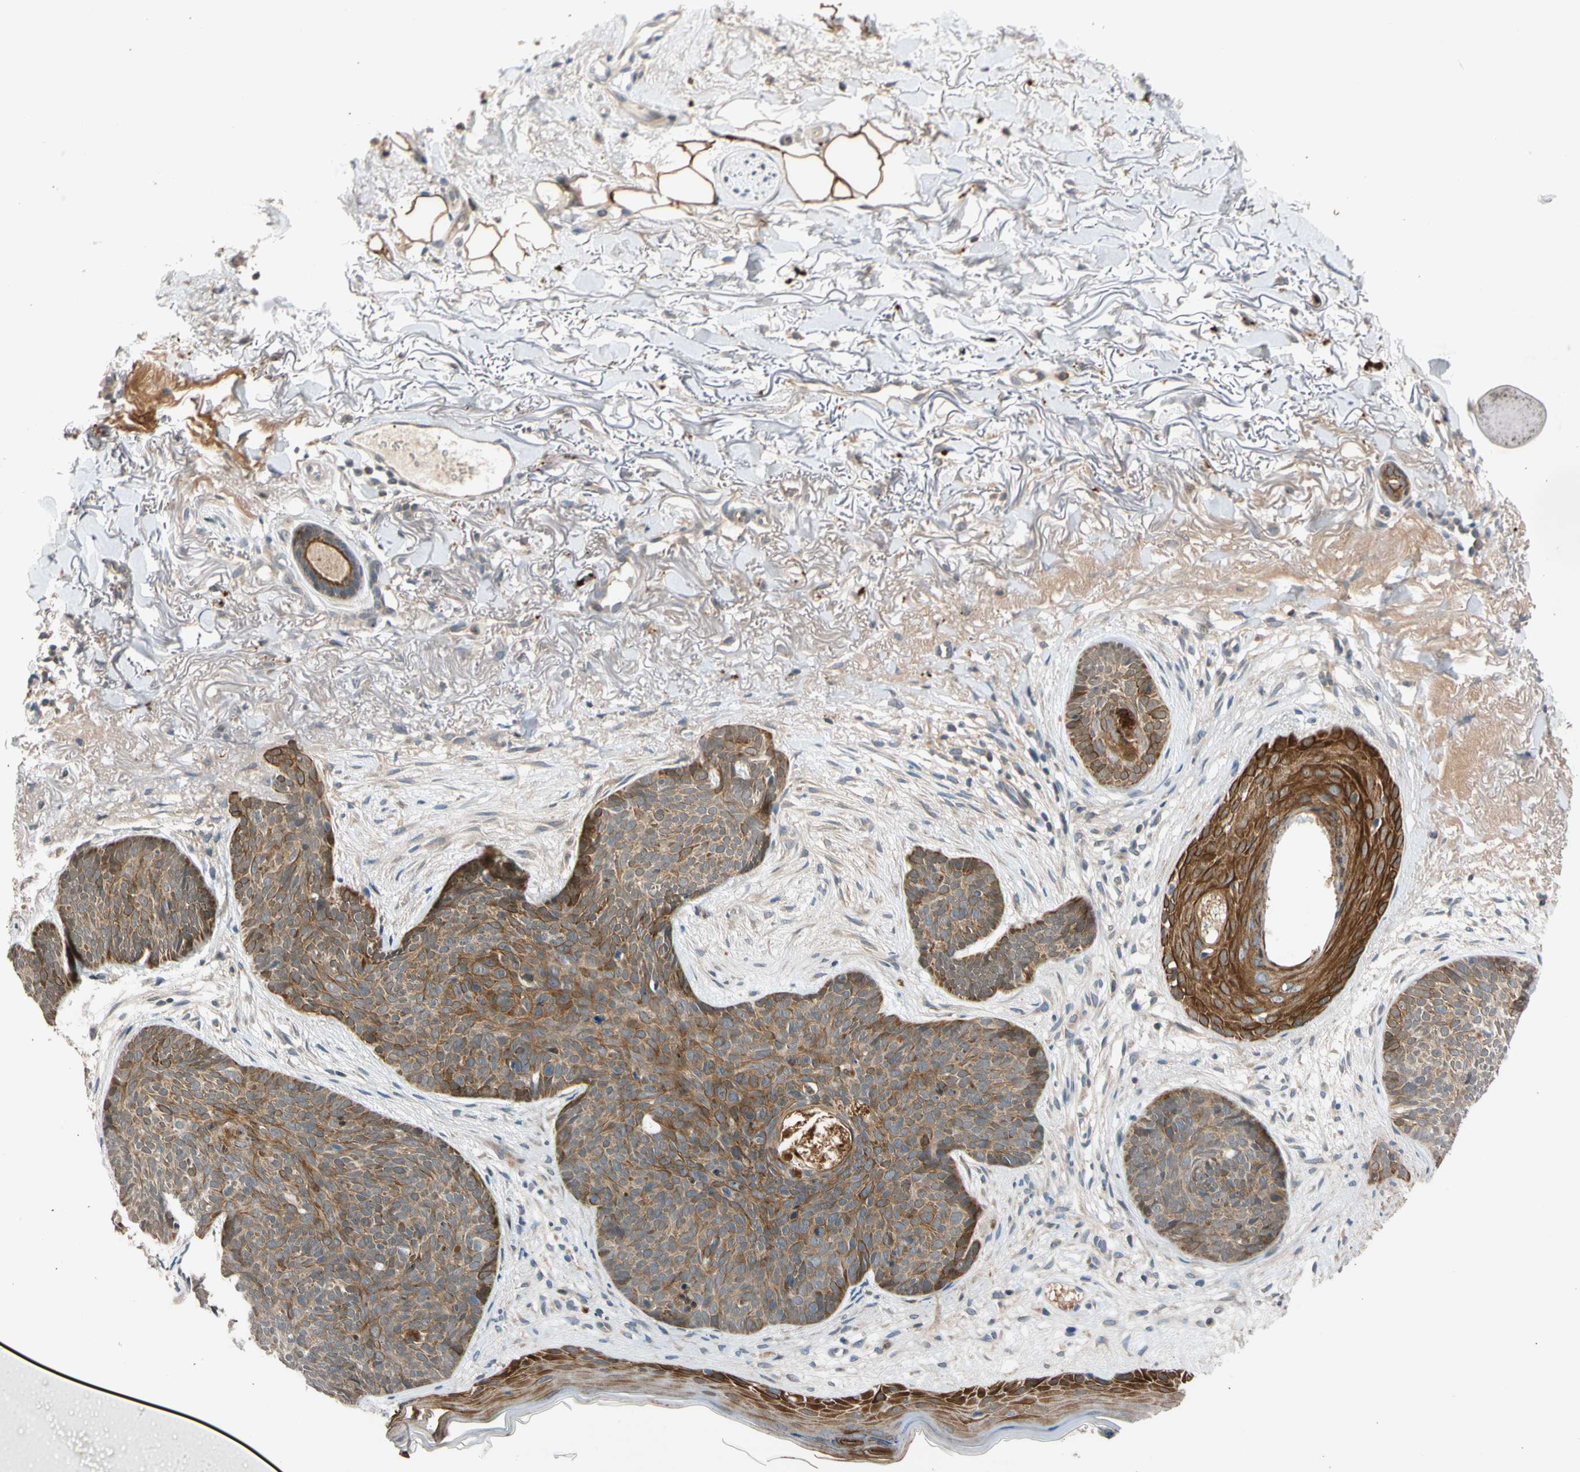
{"staining": {"intensity": "moderate", "quantity": ">75%", "location": "cytoplasmic/membranous"}, "tissue": "skin cancer", "cell_type": "Tumor cells", "image_type": "cancer", "snomed": [{"axis": "morphology", "description": "Normal tissue, NOS"}, {"axis": "morphology", "description": "Basal cell carcinoma"}, {"axis": "topography", "description": "Skin"}], "caption": "Approximately >75% of tumor cells in skin basal cell carcinoma demonstrate moderate cytoplasmic/membranous protein expression as visualized by brown immunohistochemical staining.", "gene": "CNST", "patient": {"sex": "female", "age": 70}}